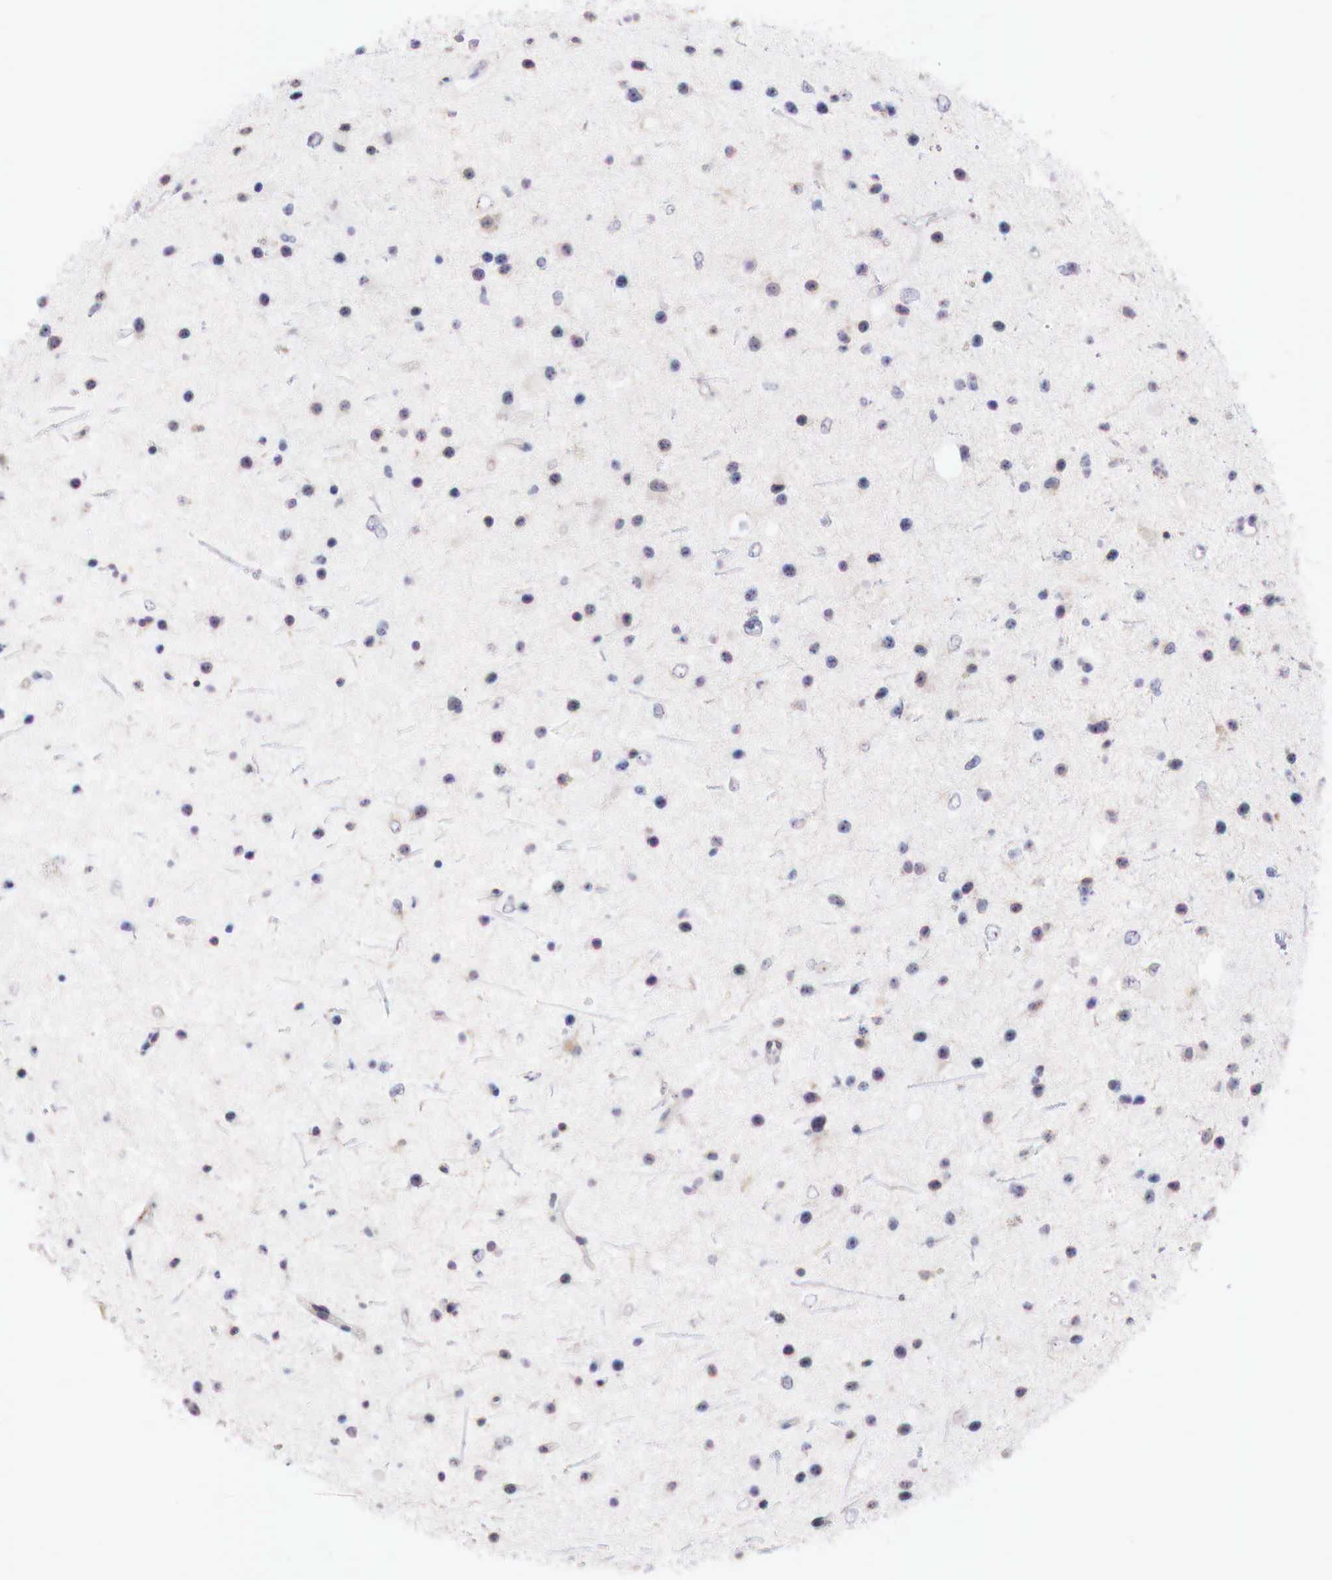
{"staining": {"intensity": "weak", "quantity": "<25%", "location": "nuclear"}, "tissue": "glioma", "cell_type": "Tumor cells", "image_type": "cancer", "snomed": [{"axis": "morphology", "description": "Glioma, malignant, Low grade"}, {"axis": "topography", "description": "Brain"}], "caption": "There is no significant positivity in tumor cells of glioma.", "gene": "XPNPEP2", "patient": {"sex": "female", "age": 46}}